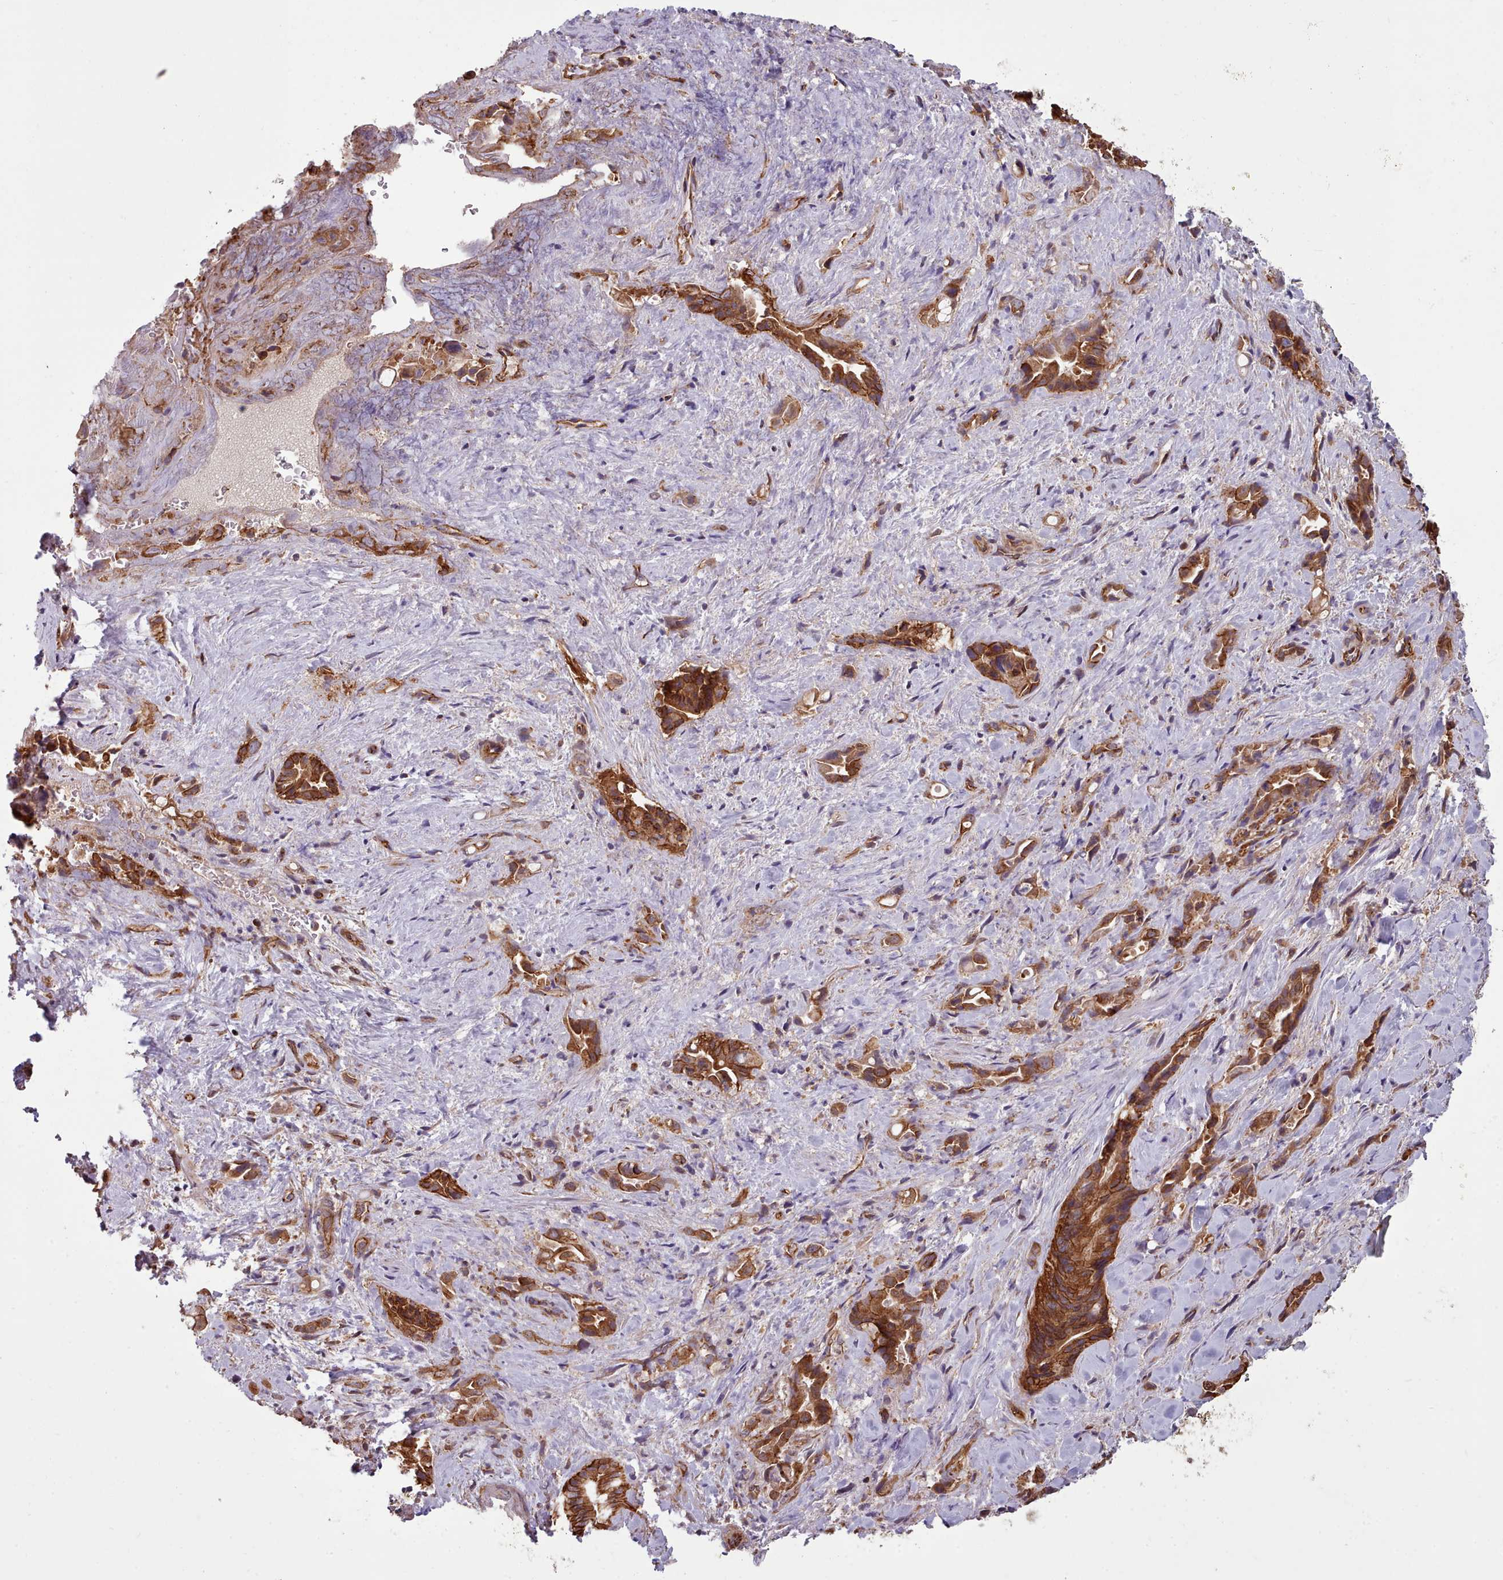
{"staining": {"intensity": "strong", "quantity": ">75%", "location": "cytoplasmic/membranous"}, "tissue": "liver cancer", "cell_type": "Tumor cells", "image_type": "cancer", "snomed": [{"axis": "morphology", "description": "Cholangiocarcinoma"}, {"axis": "topography", "description": "Liver"}], "caption": "Liver cholangiocarcinoma tissue demonstrates strong cytoplasmic/membranous positivity in approximately >75% of tumor cells", "gene": "MRPL46", "patient": {"sex": "female", "age": 68}}